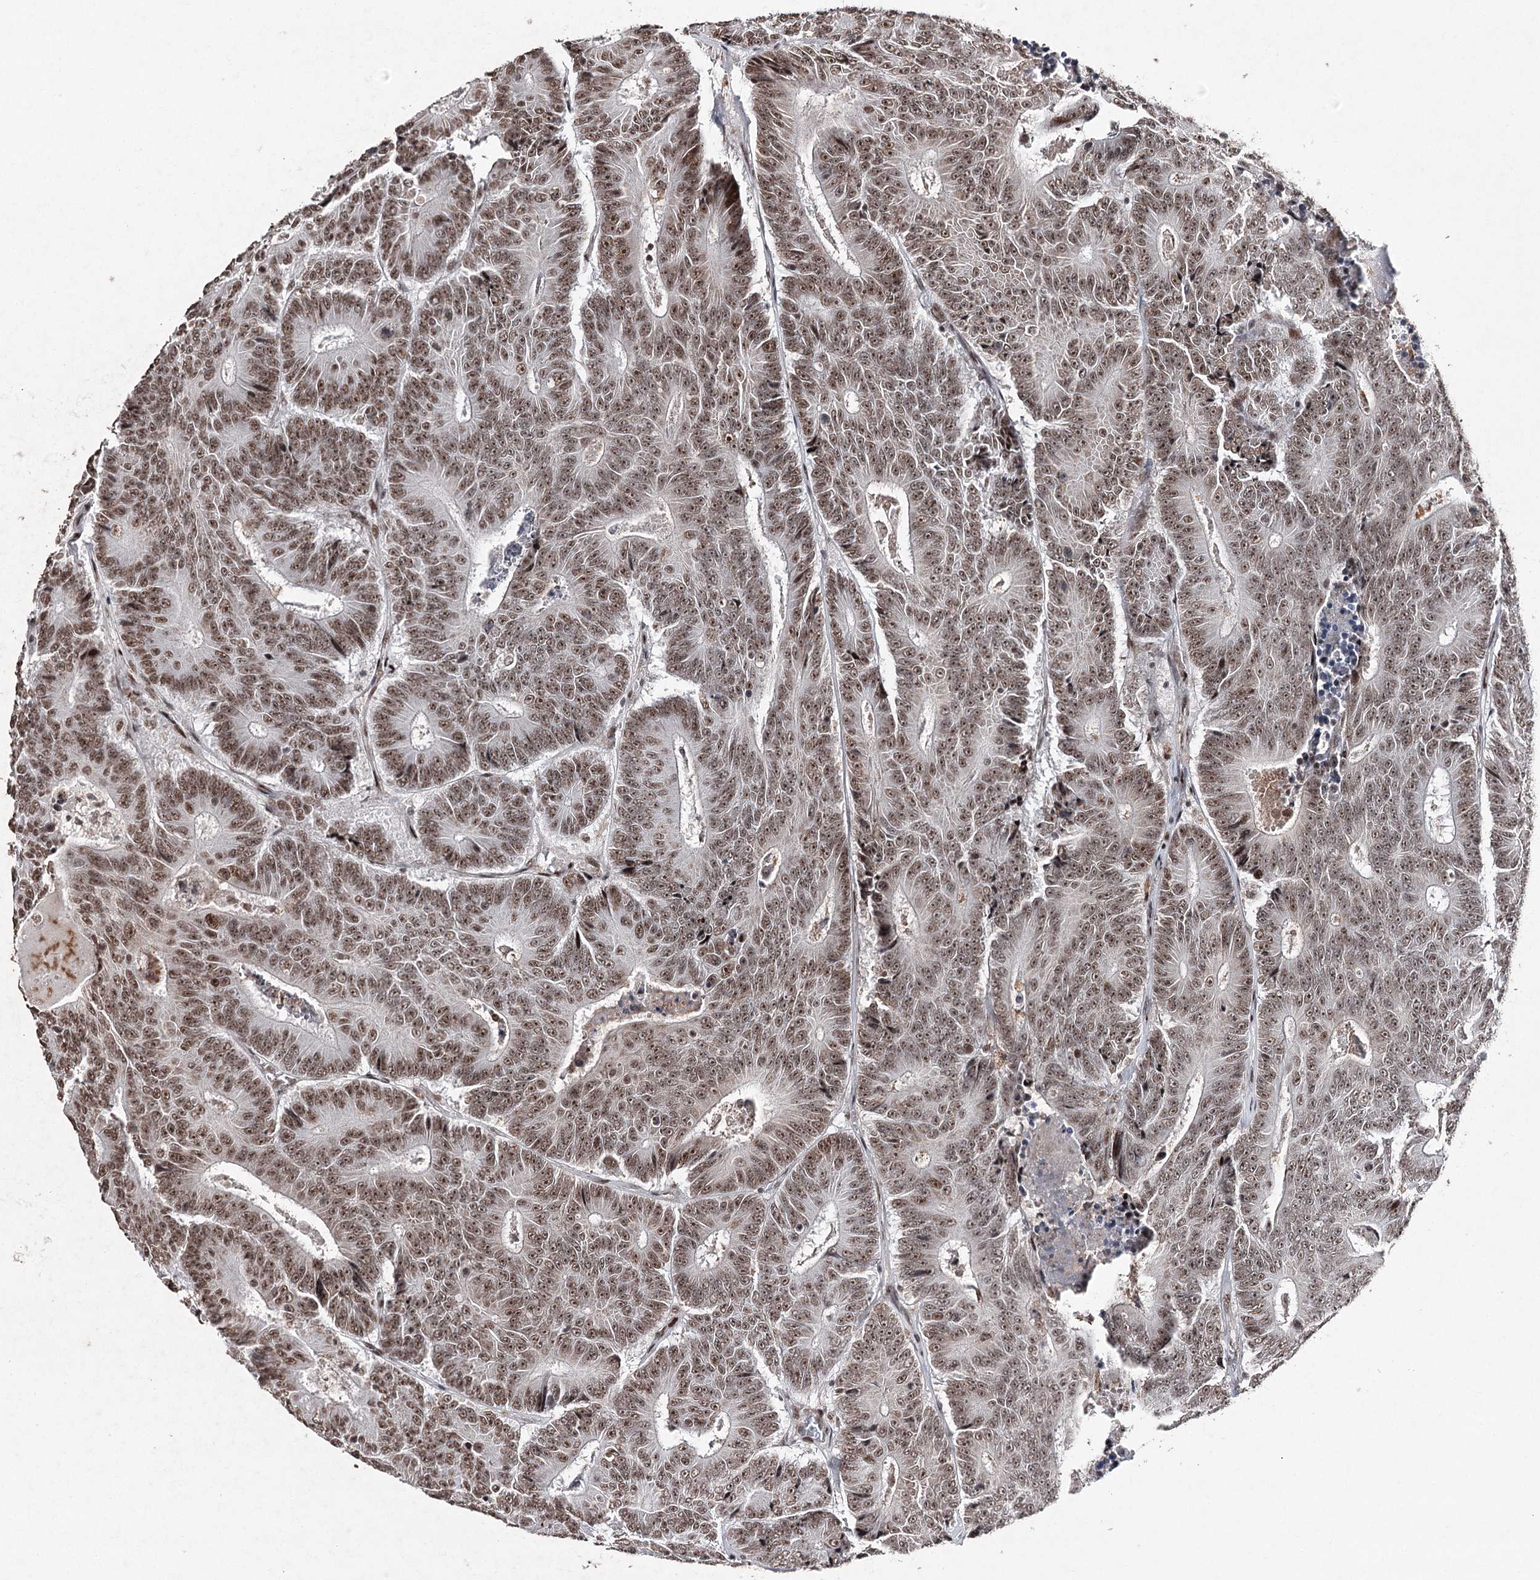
{"staining": {"intensity": "moderate", "quantity": ">75%", "location": "nuclear"}, "tissue": "colorectal cancer", "cell_type": "Tumor cells", "image_type": "cancer", "snomed": [{"axis": "morphology", "description": "Adenocarcinoma, NOS"}, {"axis": "topography", "description": "Colon"}], "caption": "Immunohistochemistry staining of colorectal cancer, which reveals medium levels of moderate nuclear expression in approximately >75% of tumor cells indicating moderate nuclear protein expression. The staining was performed using DAB (3,3'-diaminobenzidine) (brown) for protein detection and nuclei were counterstained in hematoxylin (blue).", "gene": "PDCD4", "patient": {"sex": "male", "age": 83}}